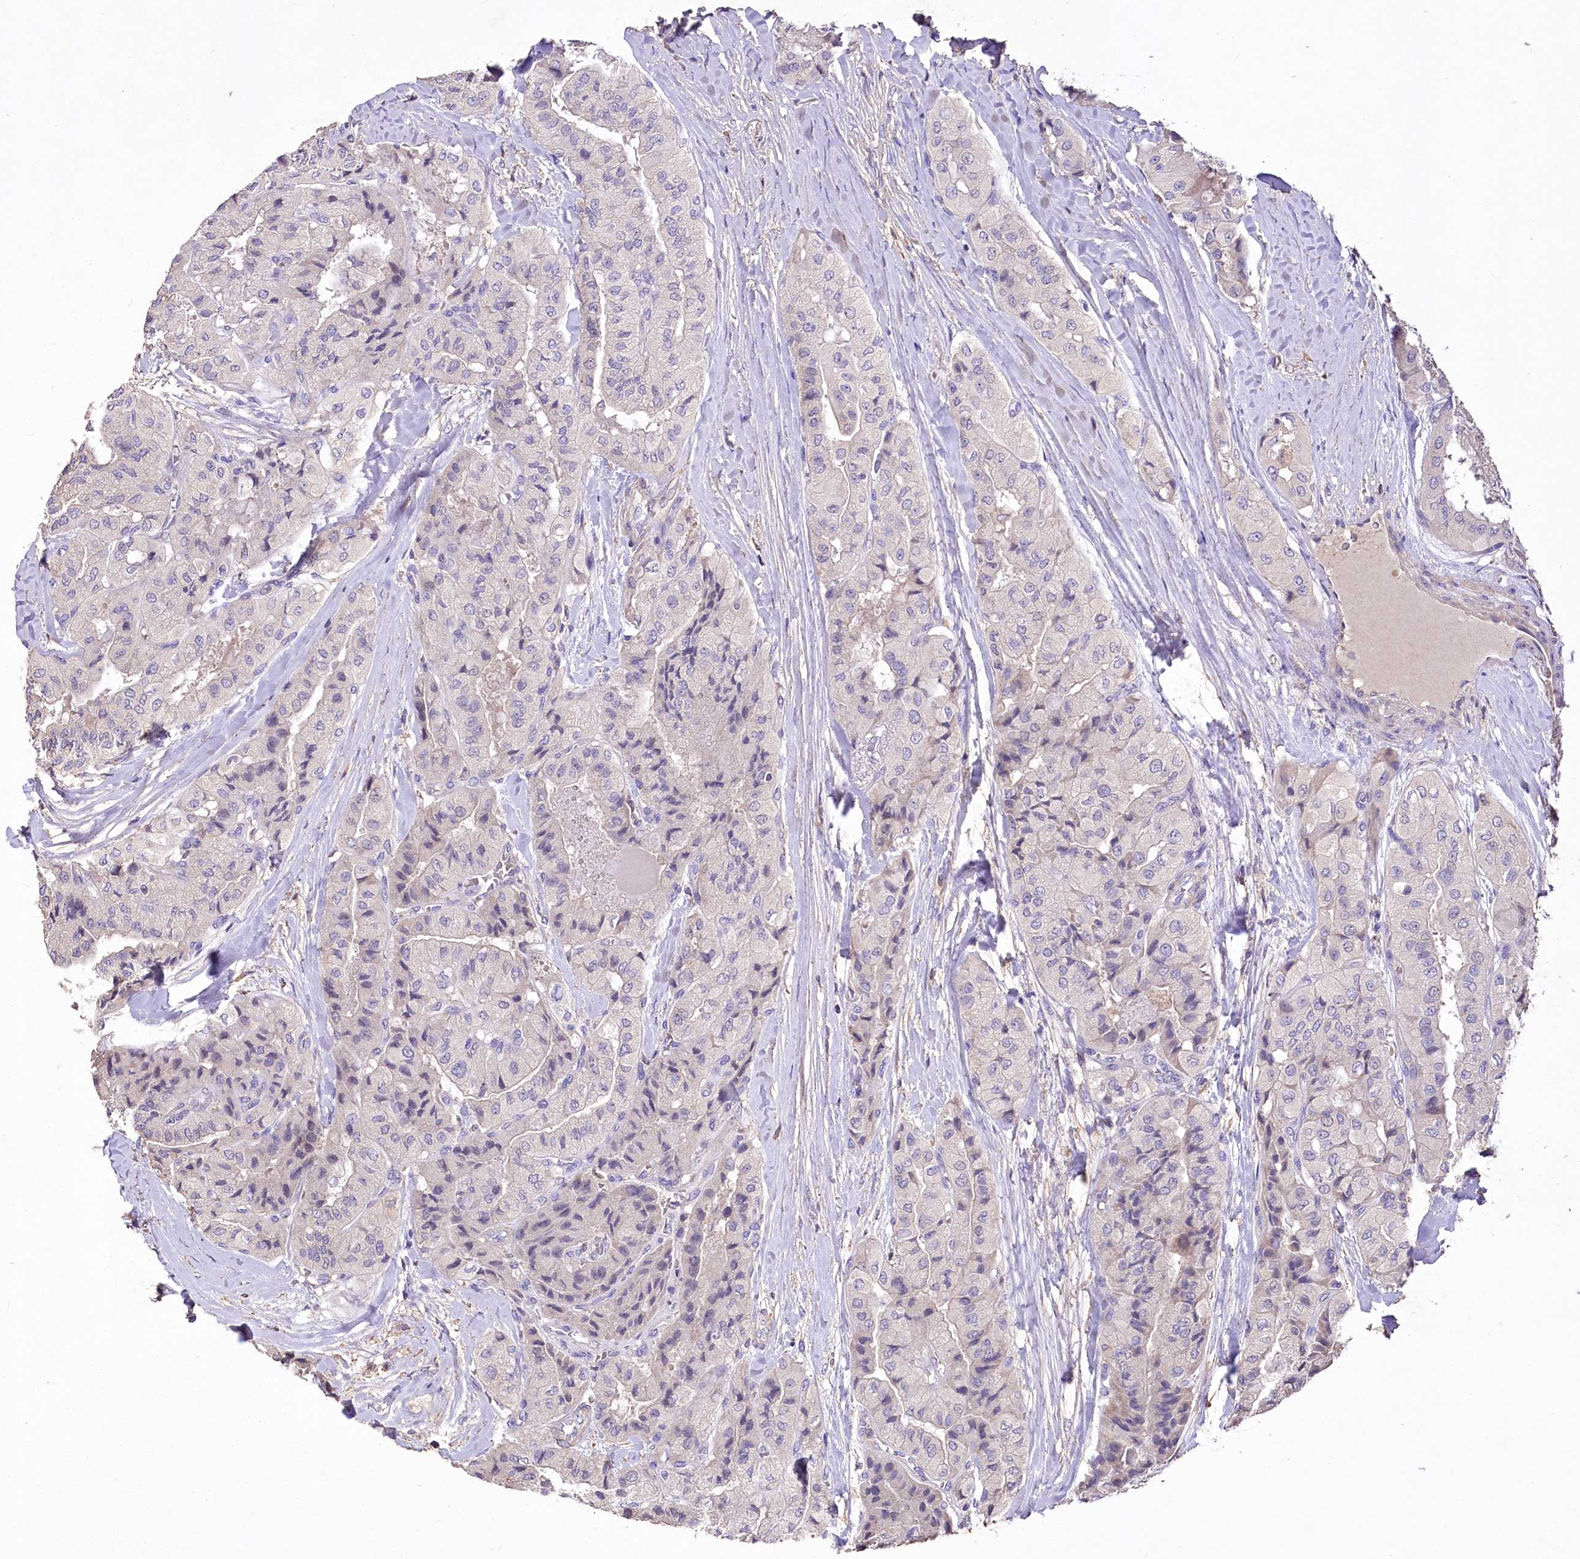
{"staining": {"intensity": "negative", "quantity": "none", "location": "none"}, "tissue": "thyroid cancer", "cell_type": "Tumor cells", "image_type": "cancer", "snomed": [{"axis": "morphology", "description": "Papillary adenocarcinoma, NOS"}, {"axis": "topography", "description": "Thyroid gland"}], "caption": "Tumor cells show no significant expression in thyroid cancer. (Immunohistochemistry (ihc), brightfield microscopy, high magnification).", "gene": "PCYOX1L", "patient": {"sex": "female", "age": 59}}